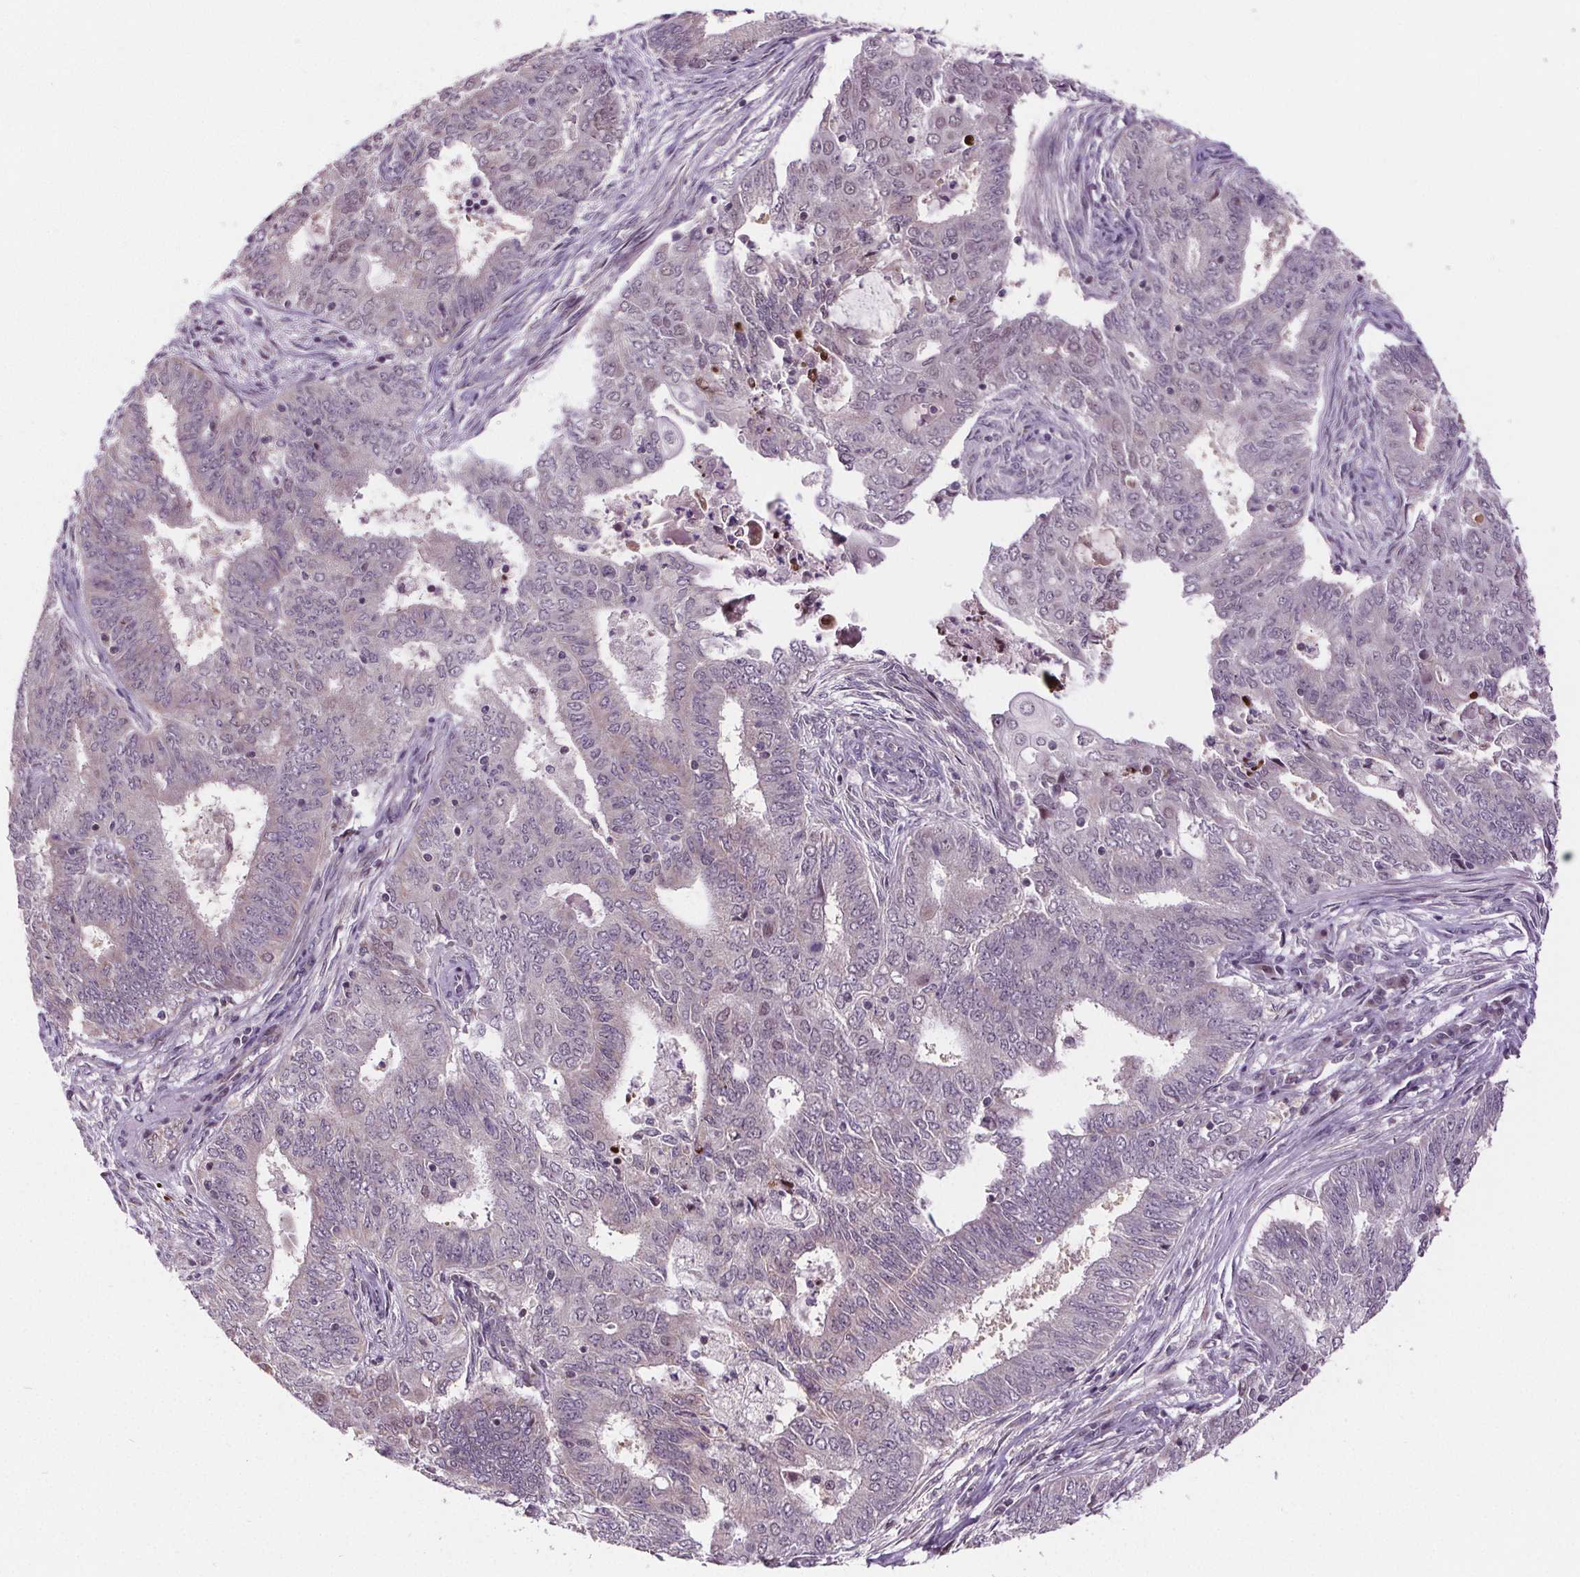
{"staining": {"intensity": "negative", "quantity": "none", "location": "none"}, "tissue": "endometrial cancer", "cell_type": "Tumor cells", "image_type": "cancer", "snomed": [{"axis": "morphology", "description": "Adenocarcinoma, NOS"}, {"axis": "topography", "description": "Endometrium"}], "caption": "A micrograph of human endometrial cancer (adenocarcinoma) is negative for staining in tumor cells.", "gene": "SUCLA2", "patient": {"sex": "female", "age": 62}}